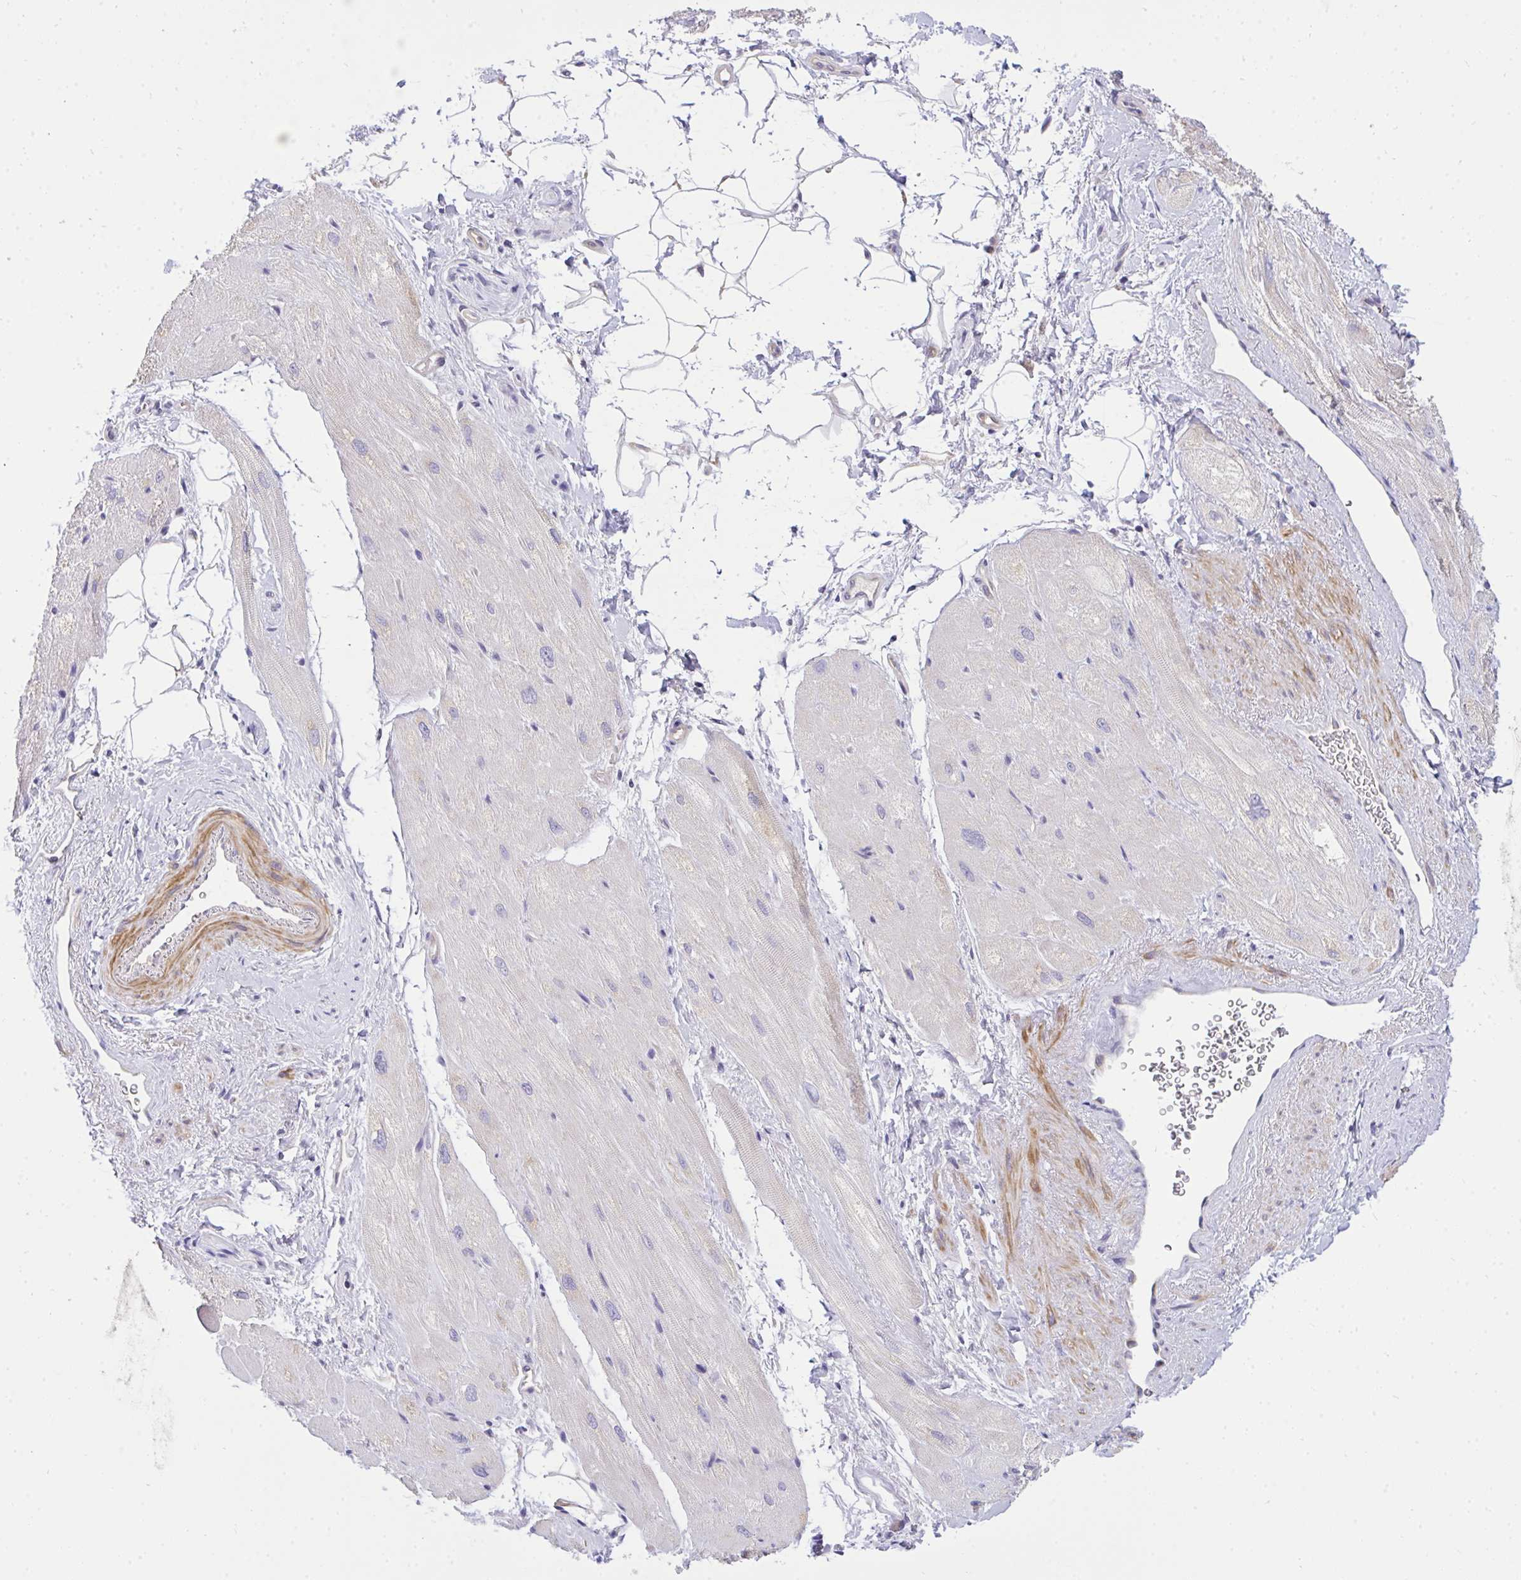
{"staining": {"intensity": "negative", "quantity": "none", "location": "none"}, "tissue": "heart muscle", "cell_type": "Cardiomyocytes", "image_type": "normal", "snomed": [{"axis": "morphology", "description": "Normal tissue, NOS"}, {"axis": "topography", "description": "Heart"}], "caption": "Micrograph shows no protein positivity in cardiomyocytes of unremarkable heart muscle.", "gene": "C19orf54", "patient": {"sex": "male", "age": 62}}